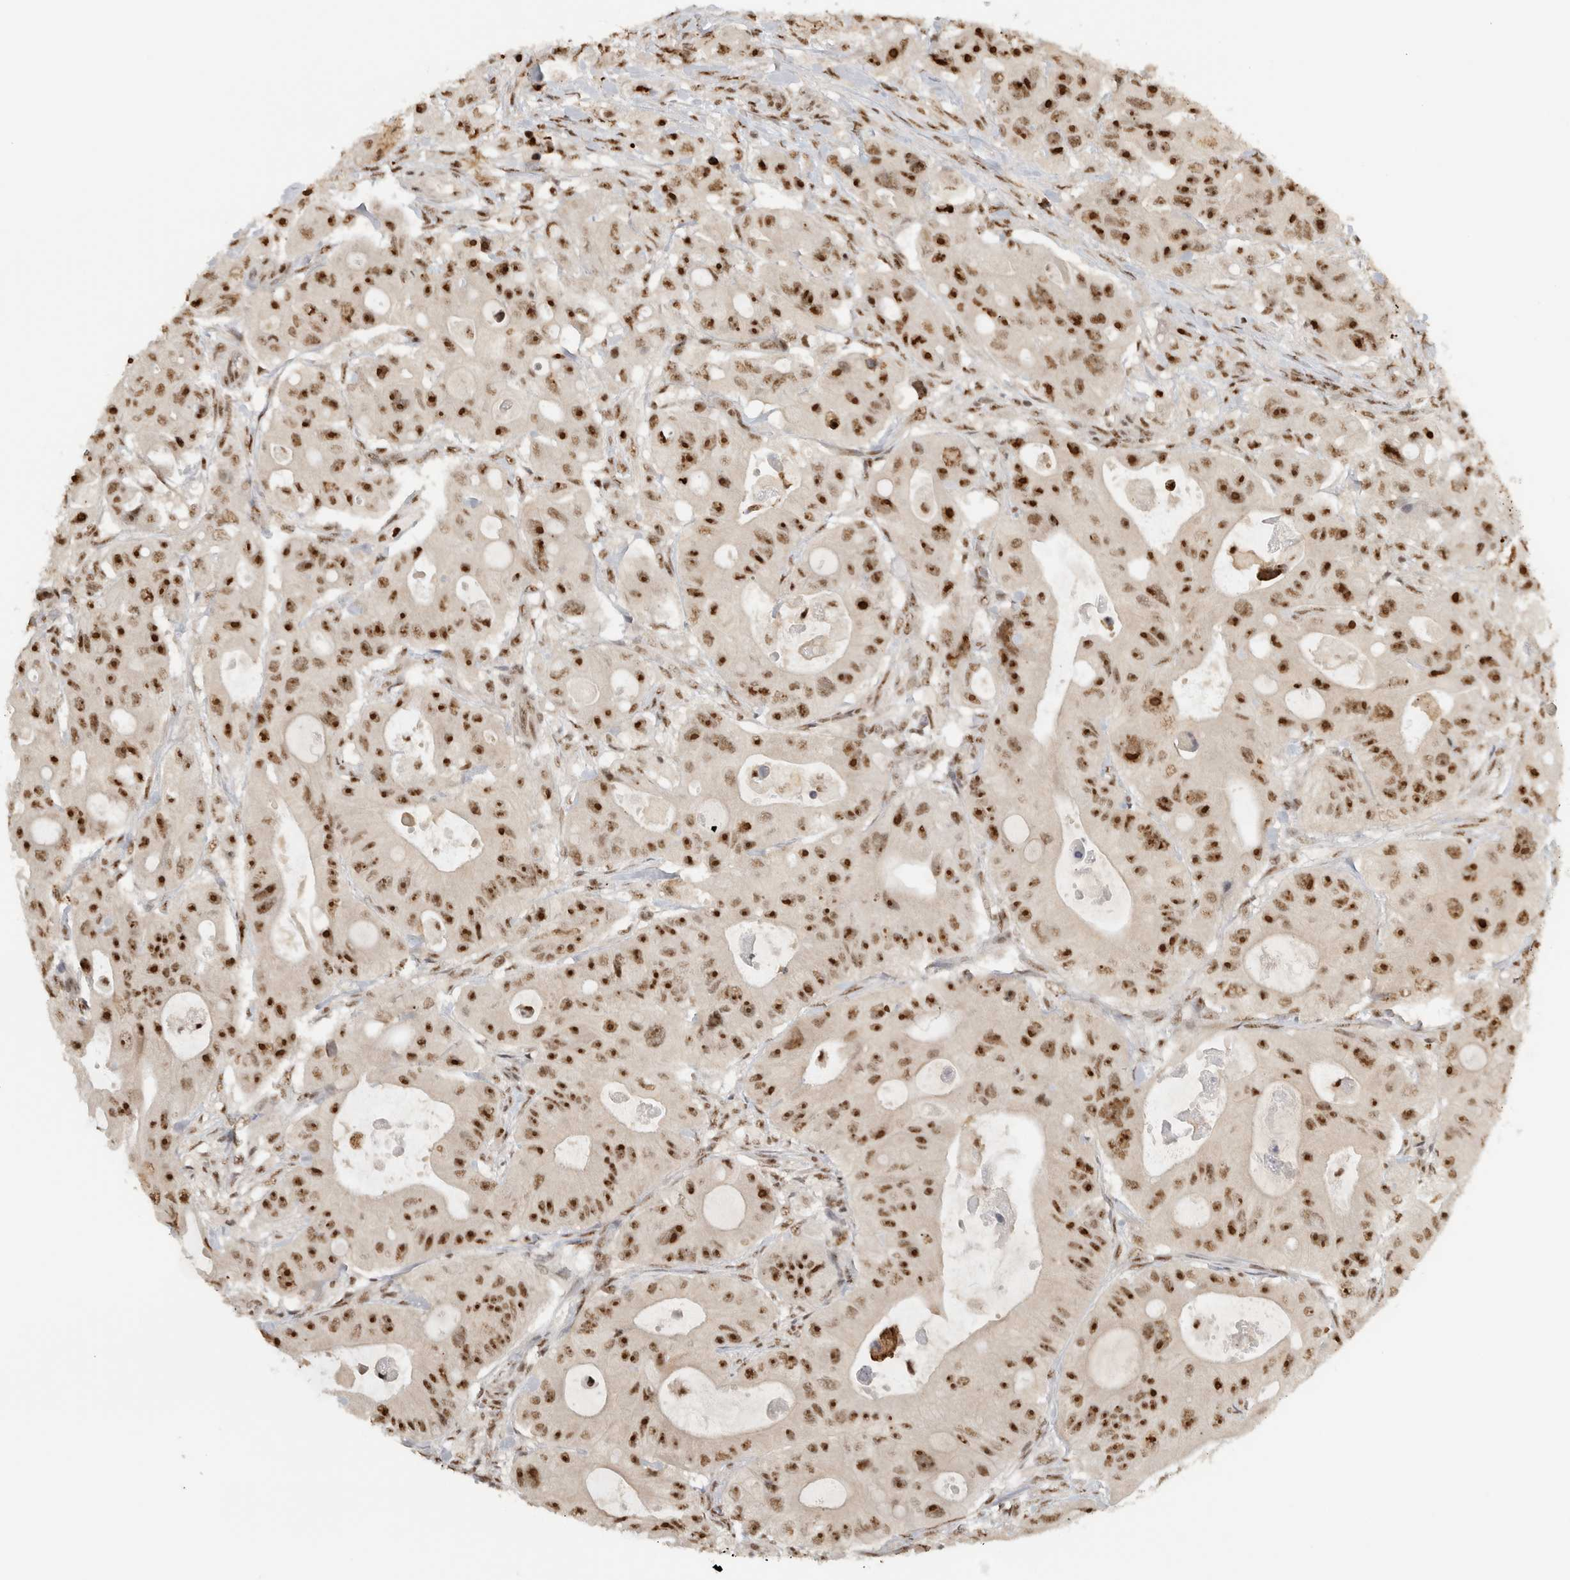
{"staining": {"intensity": "strong", "quantity": ">75%", "location": "nuclear"}, "tissue": "colorectal cancer", "cell_type": "Tumor cells", "image_type": "cancer", "snomed": [{"axis": "morphology", "description": "Adenocarcinoma, NOS"}, {"axis": "topography", "description": "Colon"}], "caption": "This photomicrograph exhibits colorectal cancer (adenocarcinoma) stained with immunohistochemistry (IHC) to label a protein in brown. The nuclear of tumor cells show strong positivity for the protein. Nuclei are counter-stained blue.", "gene": "EBNA1BP2", "patient": {"sex": "female", "age": 46}}